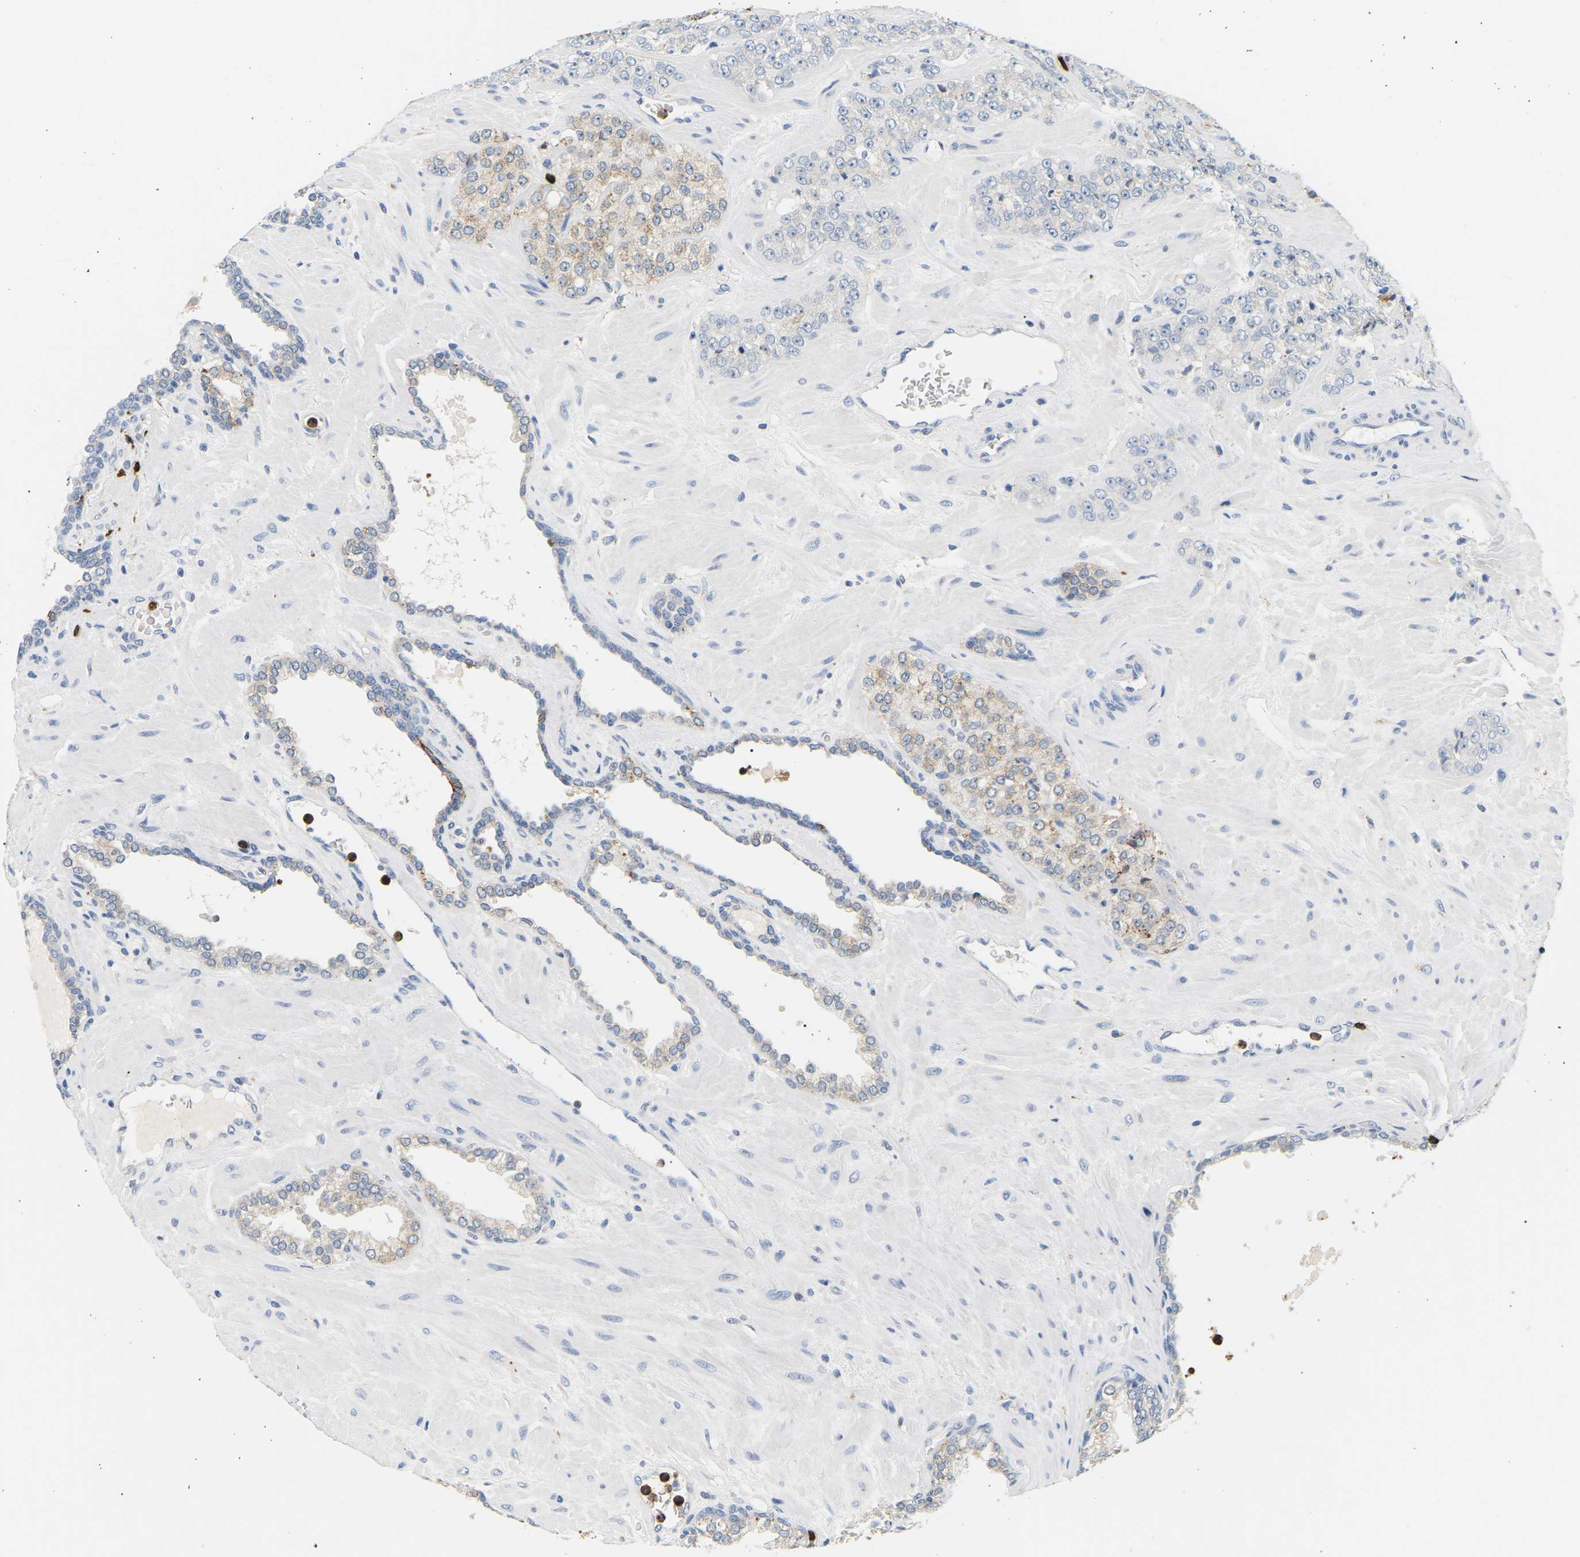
{"staining": {"intensity": "moderate", "quantity": ">75%", "location": "cytoplasmic/membranous"}, "tissue": "prostate cancer", "cell_type": "Tumor cells", "image_type": "cancer", "snomed": [{"axis": "morphology", "description": "Adenocarcinoma, High grade"}, {"axis": "topography", "description": "Prostate"}], "caption": "High-grade adenocarcinoma (prostate) stained for a protein (brown) shows moderate cytoplasmic/membranous positive expression in approximately >75% of tumor cells.", "gene": "ADM", "patient": {"sex": "male", "age": 64}}